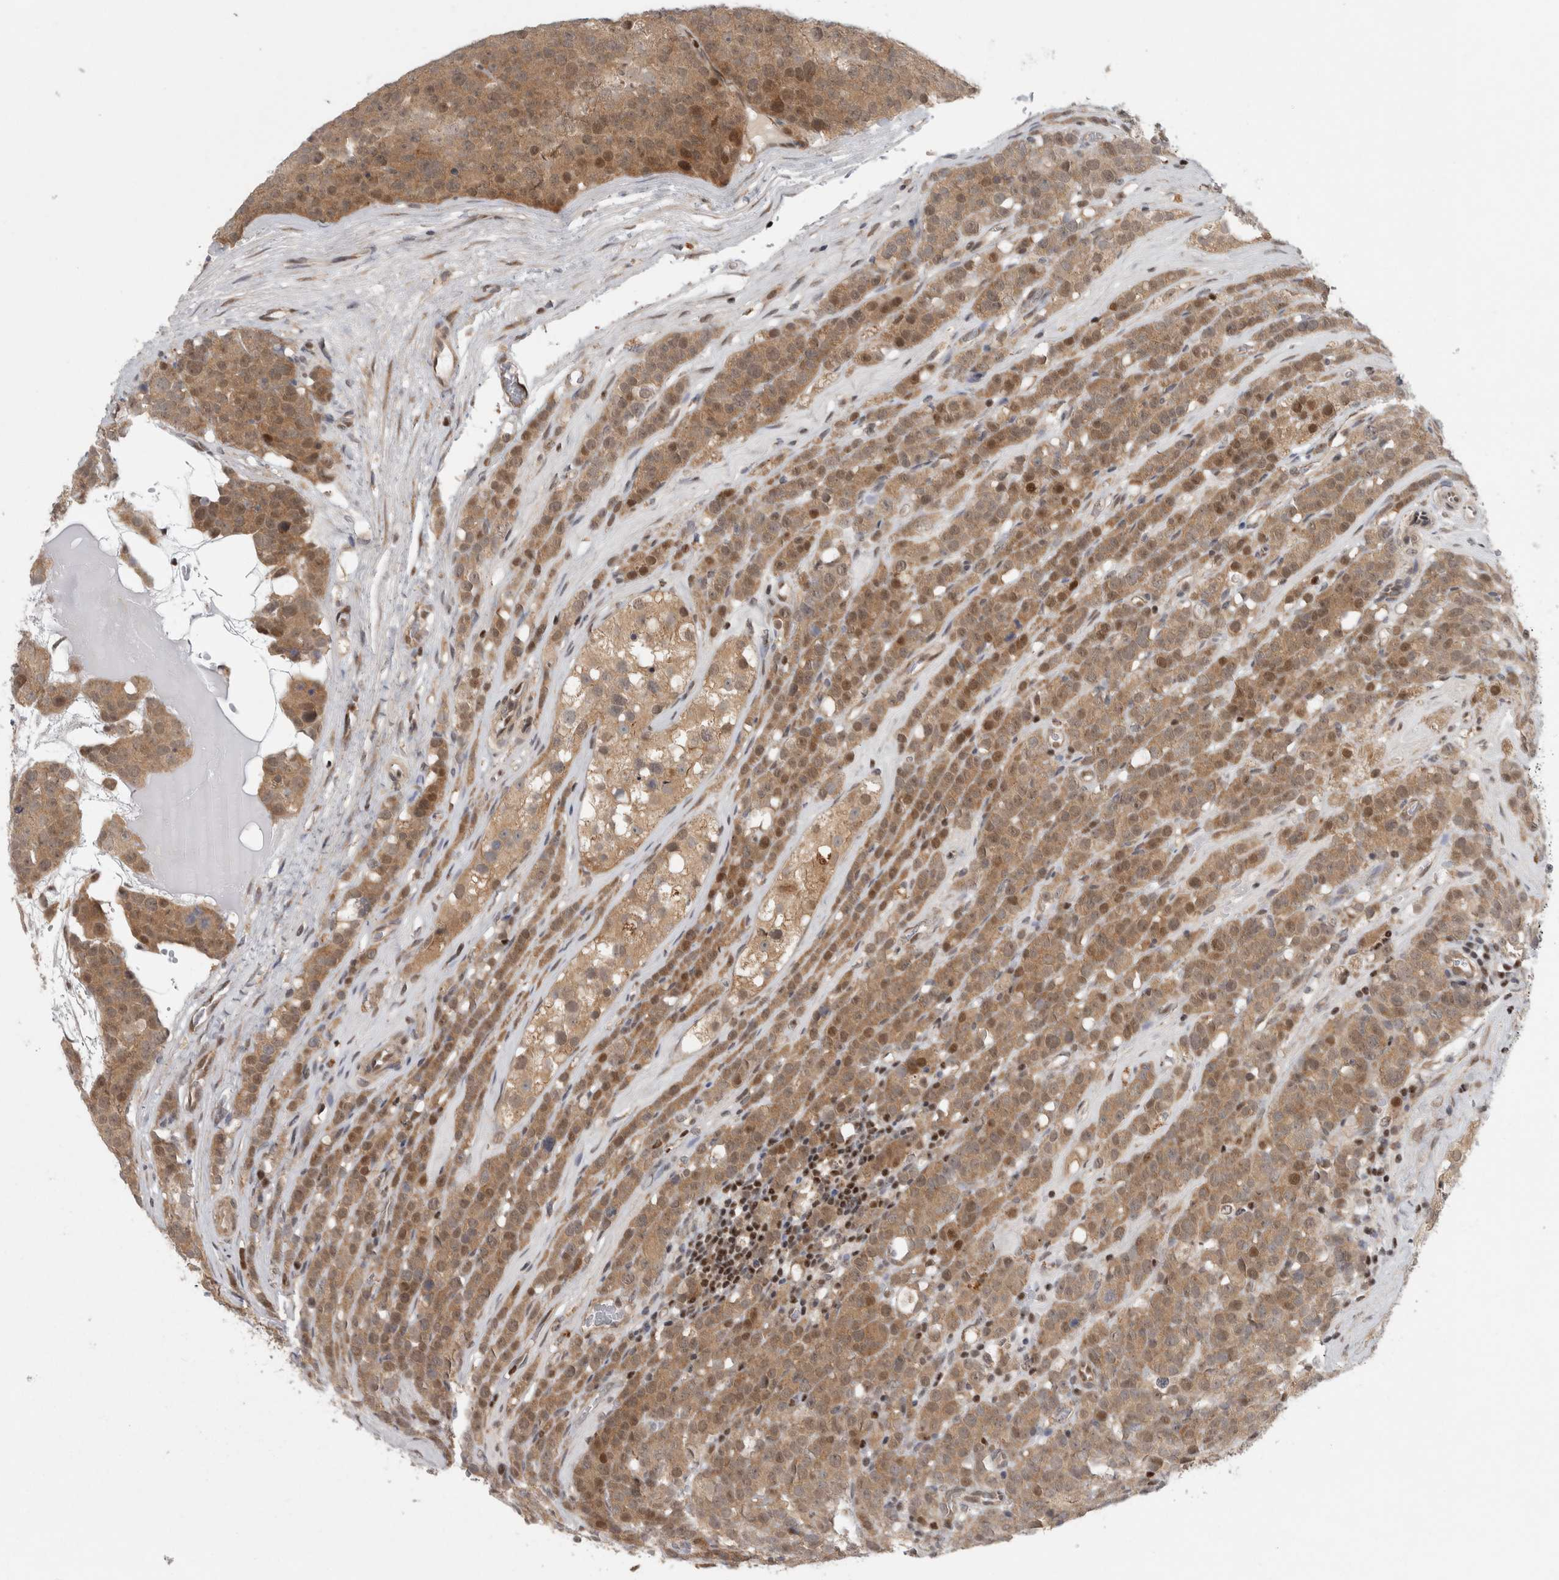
{"staining": {"intensity": "moderate", "quantity": ">75%", "location": "cytoplasmic/membranous,nuclear"}, "tissue": "testis cancer", "cell_type": "Tumor cells", "image_type": "cancer", "snomed": [{"axis": "morphology", "description": "Seminoma, NOS"}, {"axis": "topography", "description": "Testis"}], "caption": "Protein staining displays moderate cytoplasmic/membranous and nuclear staining in approximately >75% of tumor cells in seminoma (testis).", "gene": "KDM8", "patient": {"sex": "male", "age": 71}}